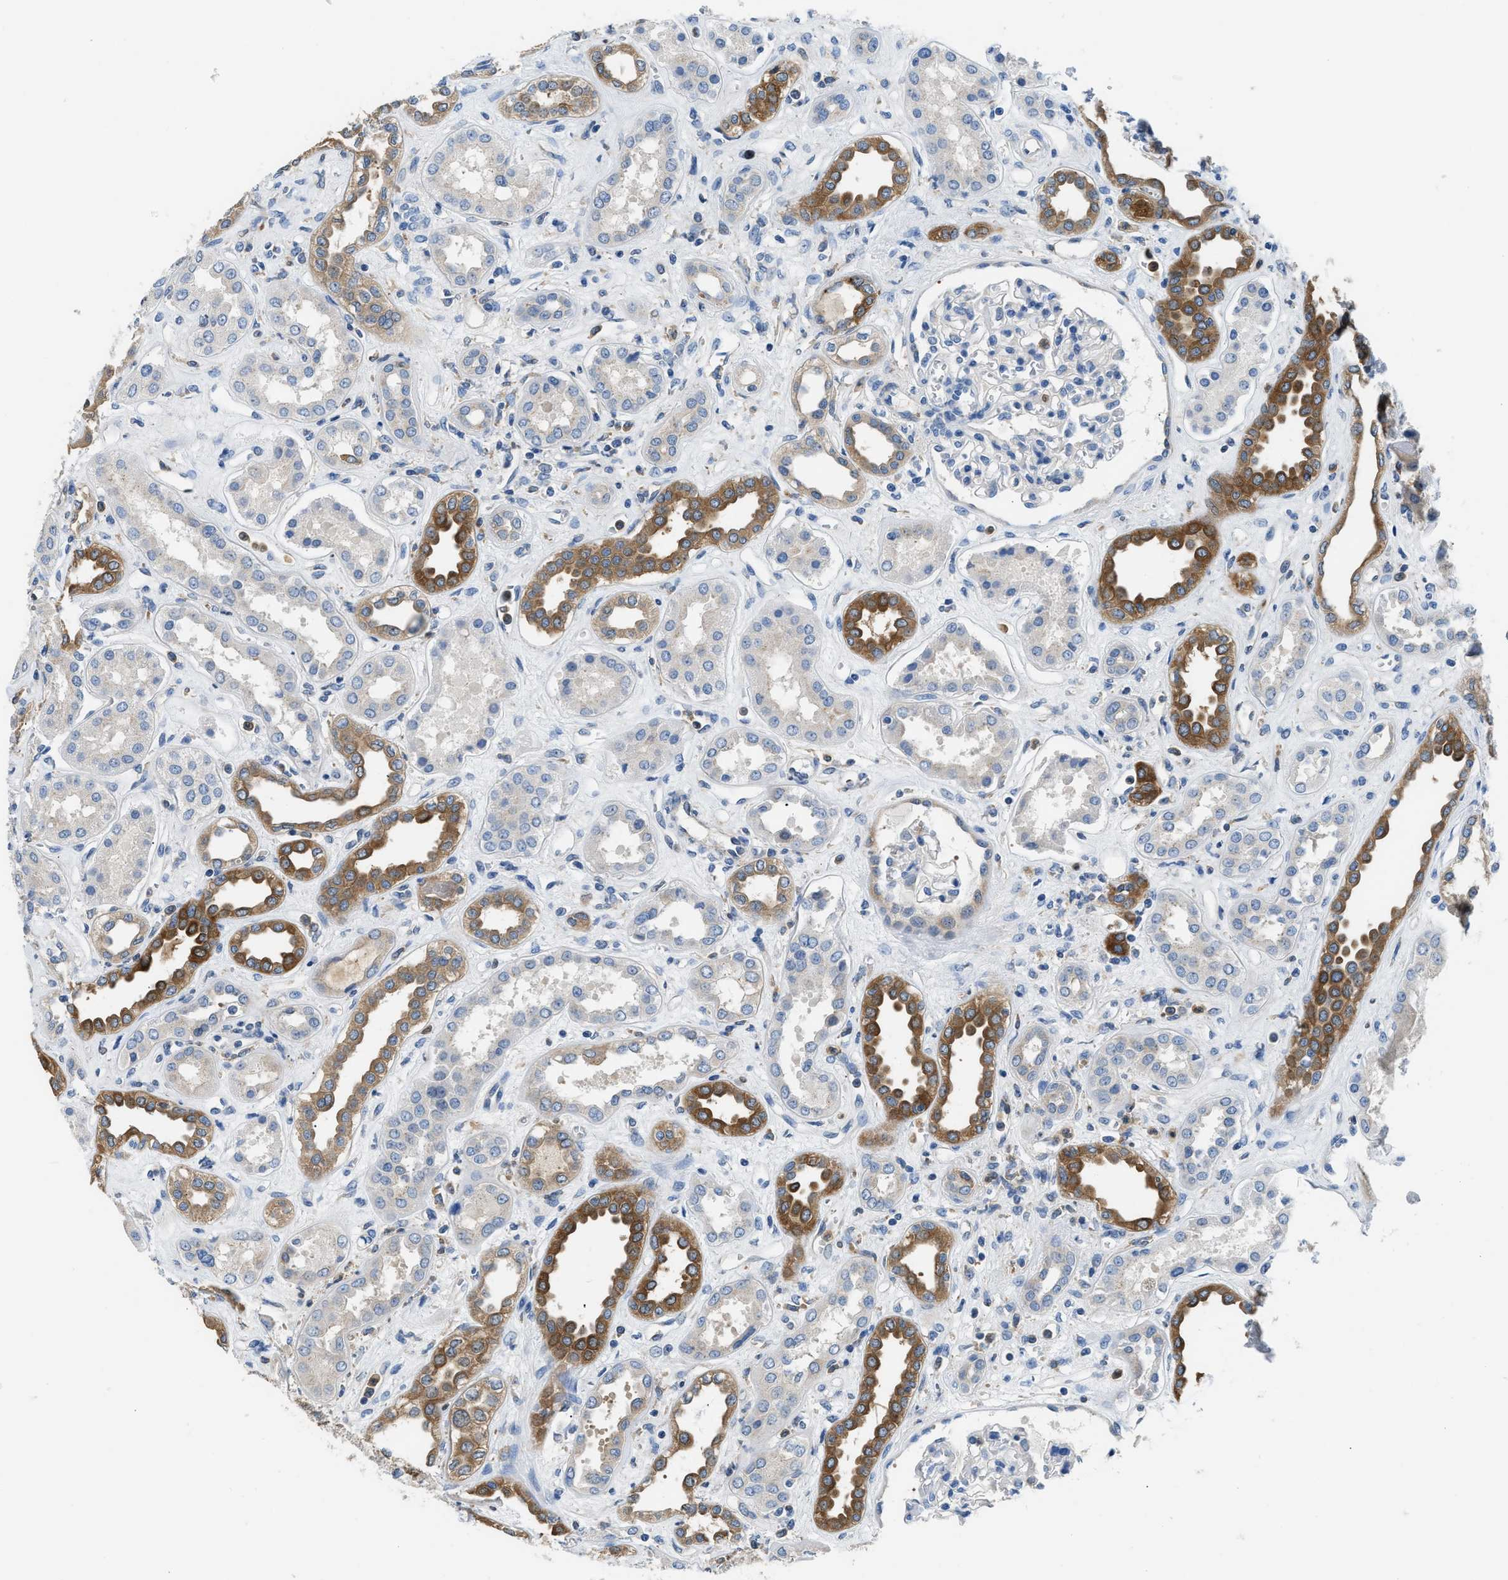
{"staining": {"intensity": "weak", "quantity": "25%-75%", "location": "cytoplasmic/membranous"}, "tissue": "kidney", "cell_type": "Cells in glomeruli", "image_type": "normal", "snomed": [{"axis": "morphology", "description": "Normal tissue, NOS"}, {"axis": "topography", "description": "Kidney"}], "caption": "Immunohistochemistry (IHC) micrograph of benign human kidney stained for a protein (brown), which displays low levels of weak cytoplasmic/membranous staining in about 25%-75% of cells in glomeruli.", "gene": "PKM", "patient": {"sex": "male", "age": 59}}